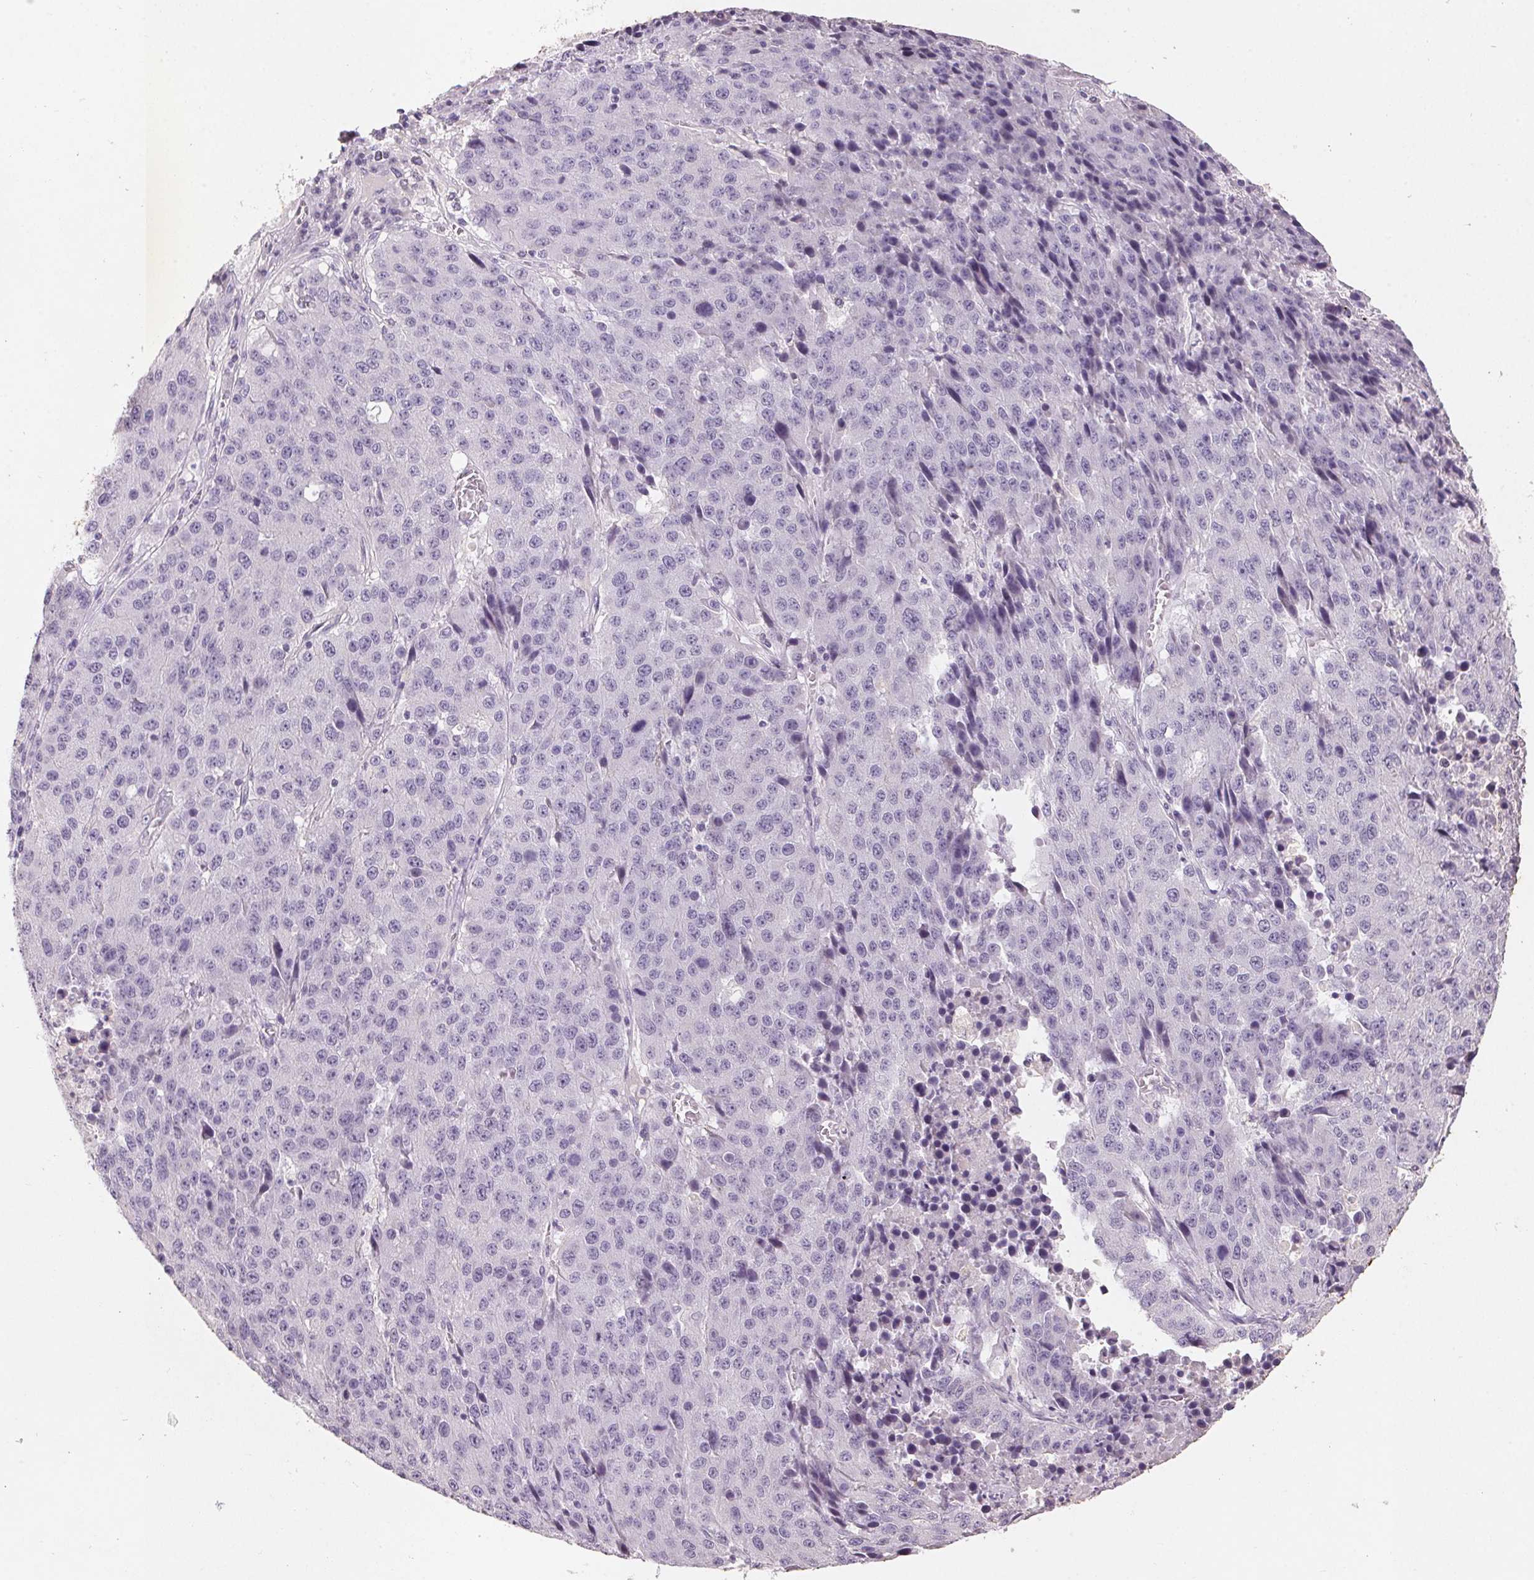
{"staining": {"intensity": "negative", "quantity": "none", "location": "none"}, "tissue": "stomach cancer", "cell_type": "Tumor cells", "image_type": "cancer", "snomed": [{"axis": "morphology", "description": "Adenocarcinoma, NOS"}, {"axis": "topography", "description": "Stomach"}], "caption": "High power microscopy histopathology image of an IHC histopathology image of adenocarcinoma (stomach), revealing no significant expression in tumor cells. (Stains: DAB immunohistochemistry (IHC) with hematoxylin counter stain, Microscopy: brightfield microscopy at high magnification).", "gene": "CXCL5", "patient": {"sex": "male", "age": 71}}